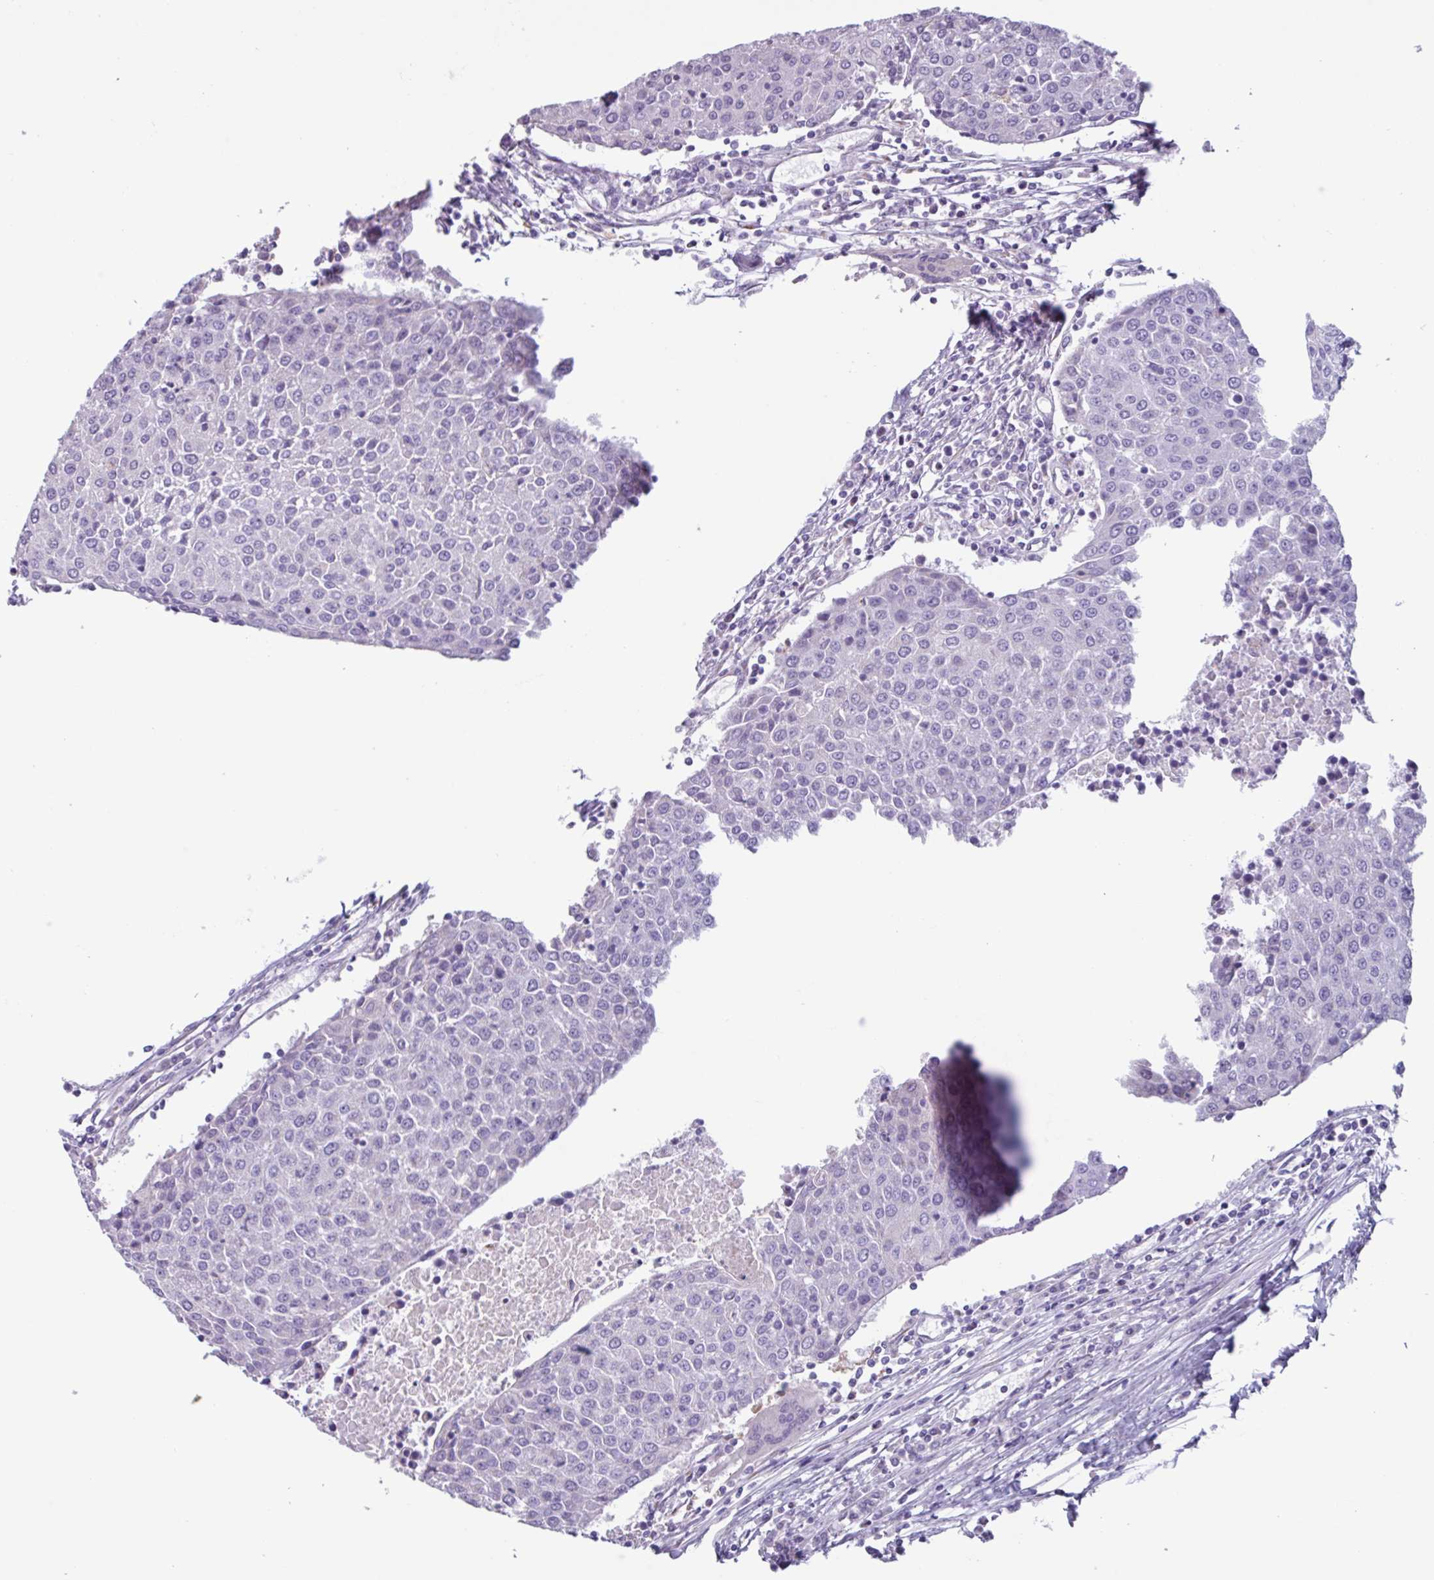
{"staining": {"intensity": "negative", "quantity": "none", "location": "none"}, "tissue": "urothelial cancer", "cell_type": "Tumor cells", "image_type": "cancer", "snomed": [{"axis": "morphology", "description": "Urothelial carcinoma, High grade"}, {"axis": "topography", "description": "Urinary bladder"}], "caption": "Tumor cells are negative for protein expression in human urothelial carcinoma (high-grade).", "gene": "ADGRE1", "patient": {"sex": "female", "age": 85}}